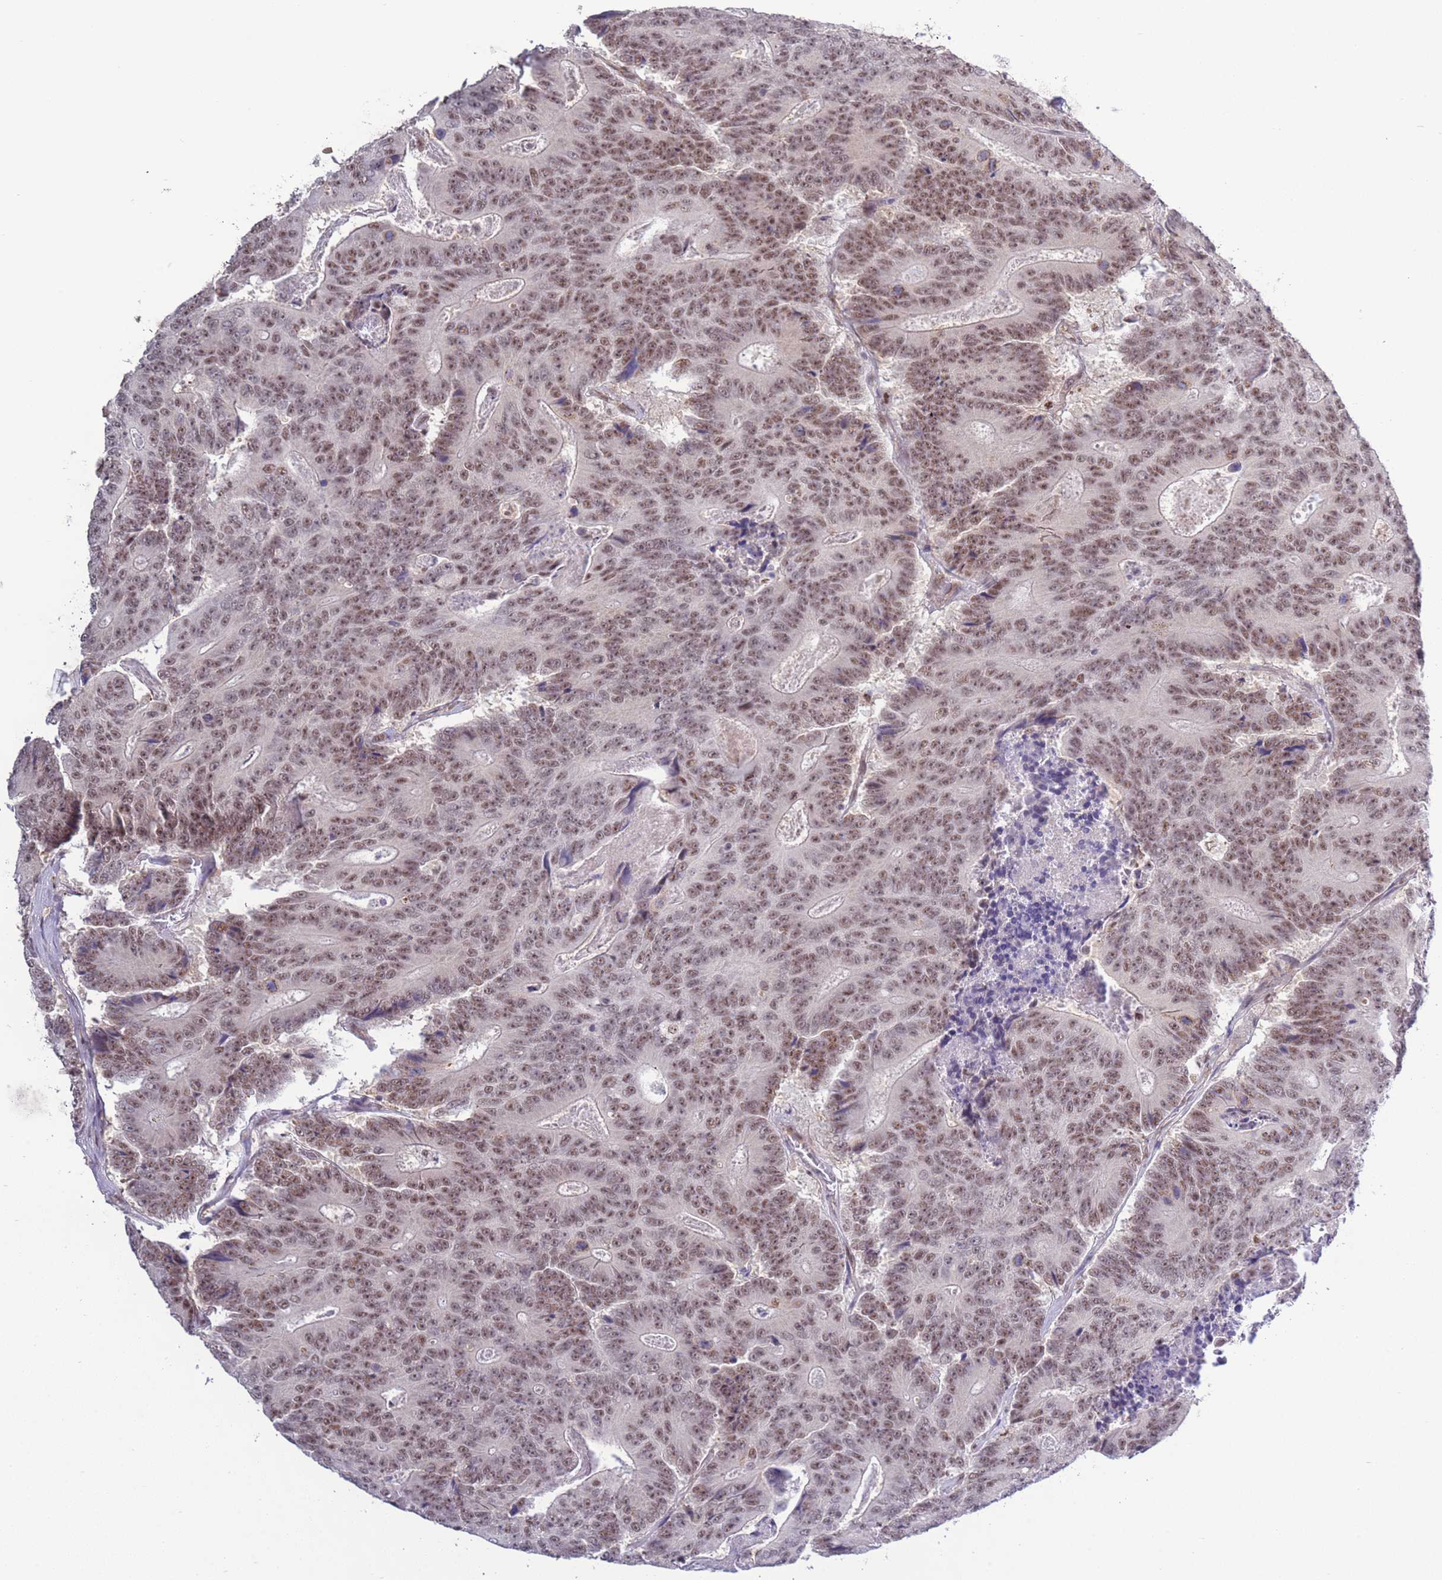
{"staining": {"intensity": "moderate", "quantity": ">75%", "location": "nuclear"}, "tissue": "colorectal cancer", "cell_type": "Tumor cells", "image_type": "cancer", "snomed": [{"axis": "morphology", "description": "Adenocarcinoma, NOS"}, {"axis": "topography", "description": "Colon"}], "caption": "Protein staining displays moderate nuclear staining in about >75% of tumor cells in colorectal cancer.", "gene": "PRPF6", "patient": {"sex": "male", "age": 83}}